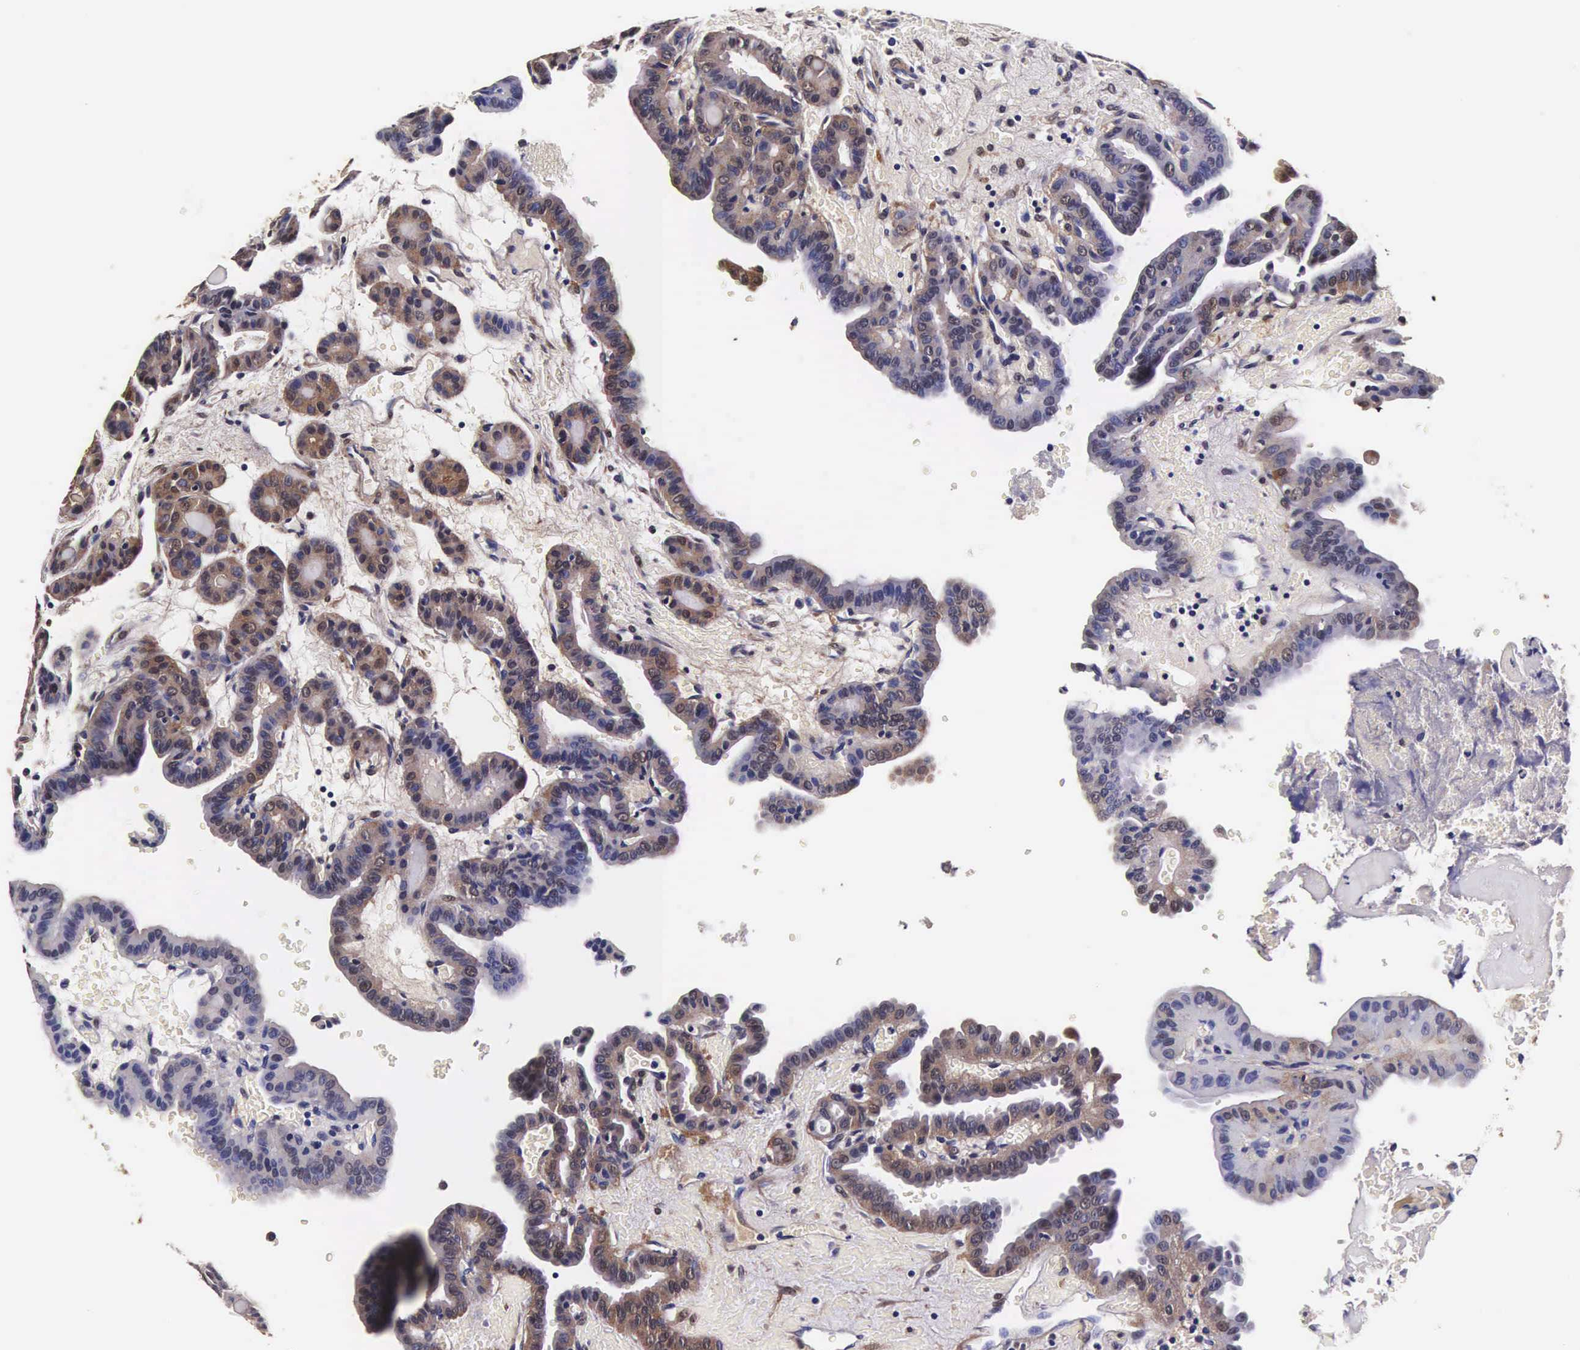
{"staining": {"intensity": "weak", "quantity": "25%-75%", "location": "cytoplasmic/membranous,nuclear"}, "tissue": "thyroid cancer", "cell_type": "Tumor cells", "image_type": "cancer", "snomed": [{"axis": "morphology", "description": "Papillary adenocarcinoma, NOS"}, {"axis": "topography", "description": "Thyroid gland"}], "caption": "Thyroid papillary adenocarcinoma stained with immunohistochemistry demonstrates weak cytoplasmic/membranous and nuclear staining in approximately 25%-75% of tumor cells. The protein is stained brown, and the nuclei are stained in blue (DAB IHC with brightfield microscopy, high magnification).", "gene": "TECPR2", "patient": {"sex": "male", "age": 87}}